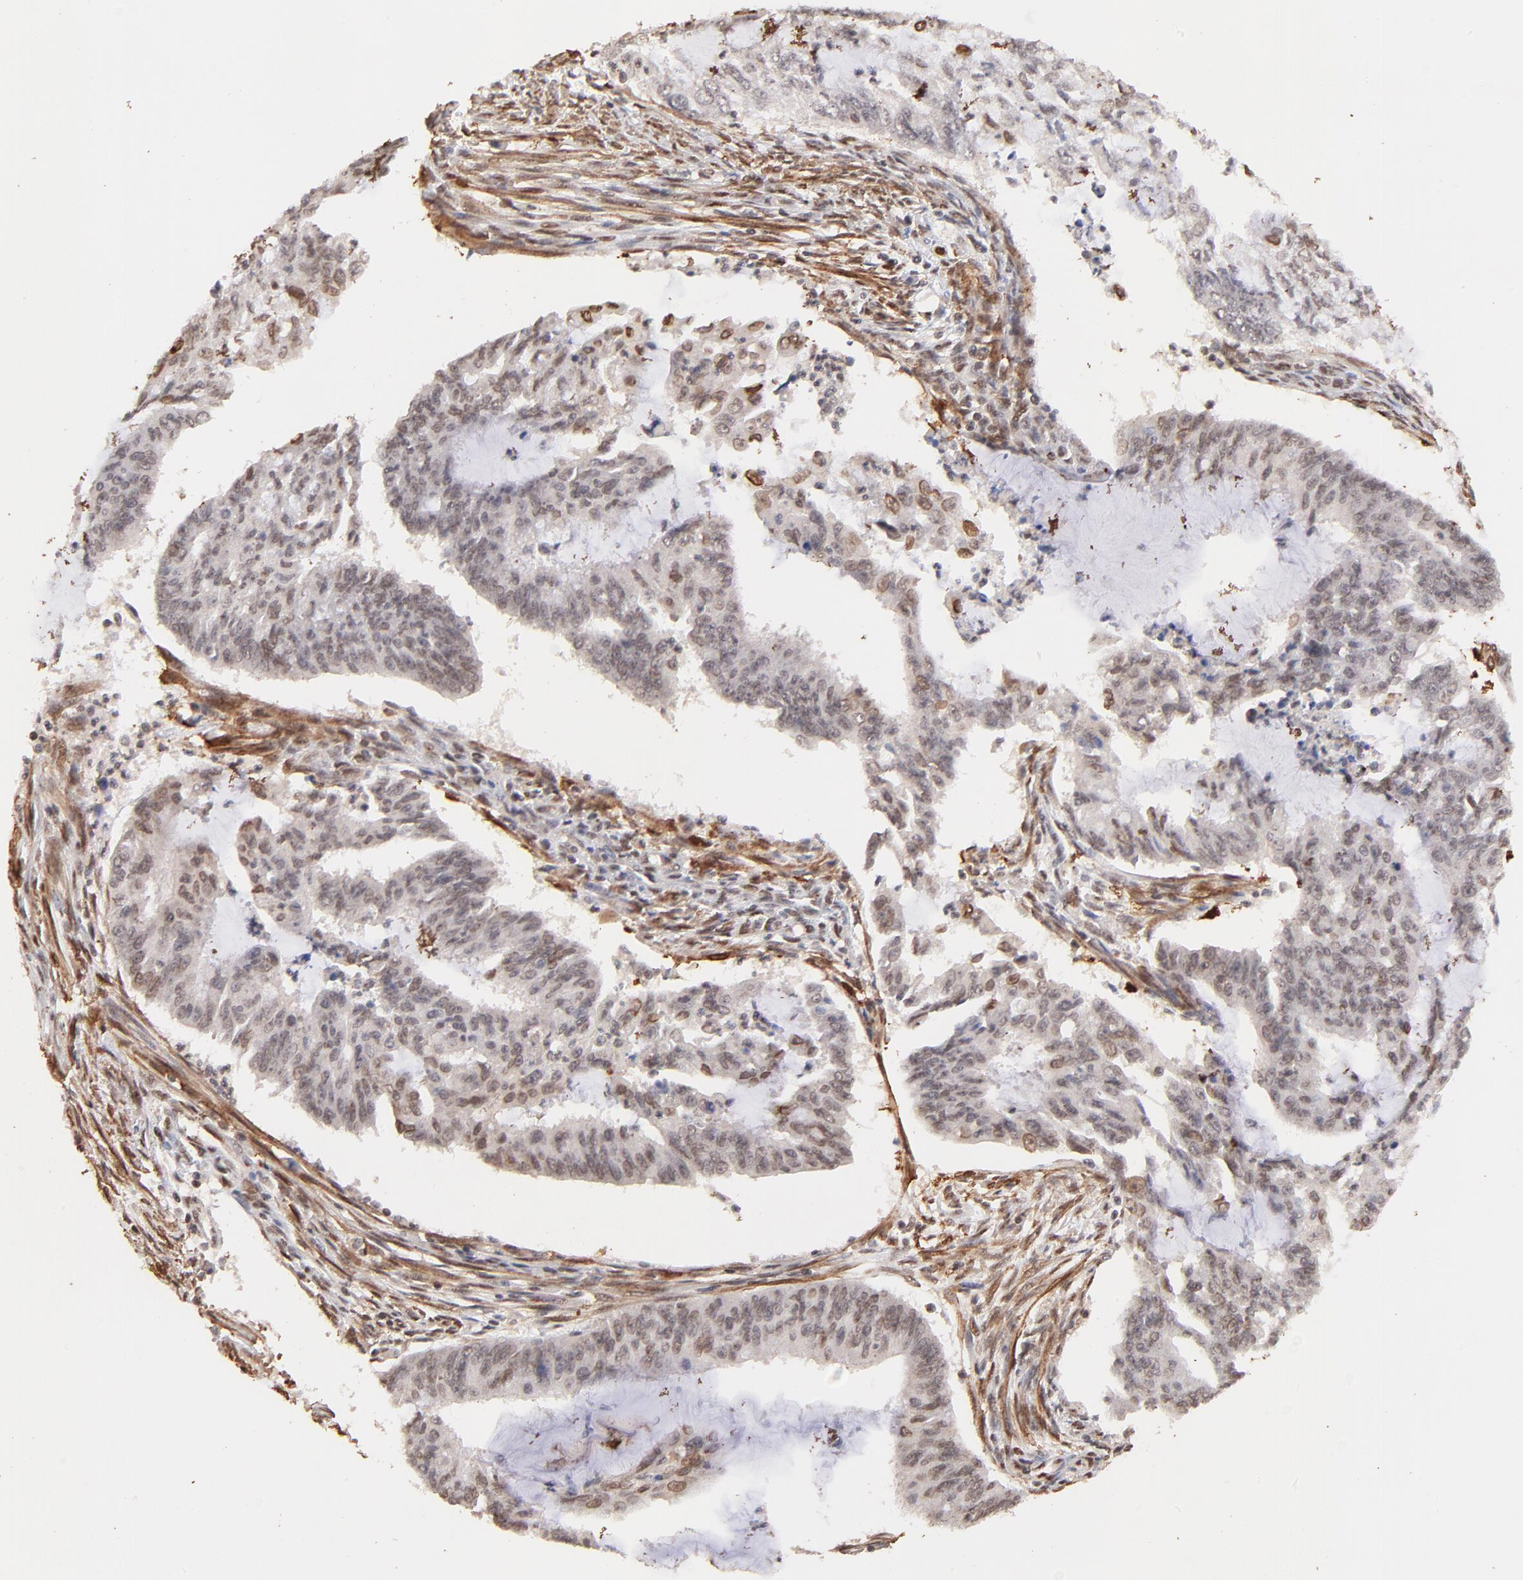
{"staining": {"intensity": "weak", "quantity": "25%-75%", "location": "cytoplasmic/membranous,nuclear"}, "tissue": "endometrial cancer", "cell_type": "Tumor cells", "image_type": "cancer", "snomed": [{"axis": "morphology", "description": "Adenocarcinoma, NOS"}, {"axis": "topography", "description": "Endometrium"}], "caption": "Immunohistochemistry staining of endometrial cancer, which shows low levels of weak cytoplasmic/membranous and nuclear expression in about 25%-75% of tumor cells indicating weak cytoplasmic/membranous and nuclear protein expression. The staining was performed using DAB (brown) for protein detection and nuclei were counterstained in hematoxylin (blue).", "gene": "ZFP92", "patient": {"sex": "female", "age": 75}}